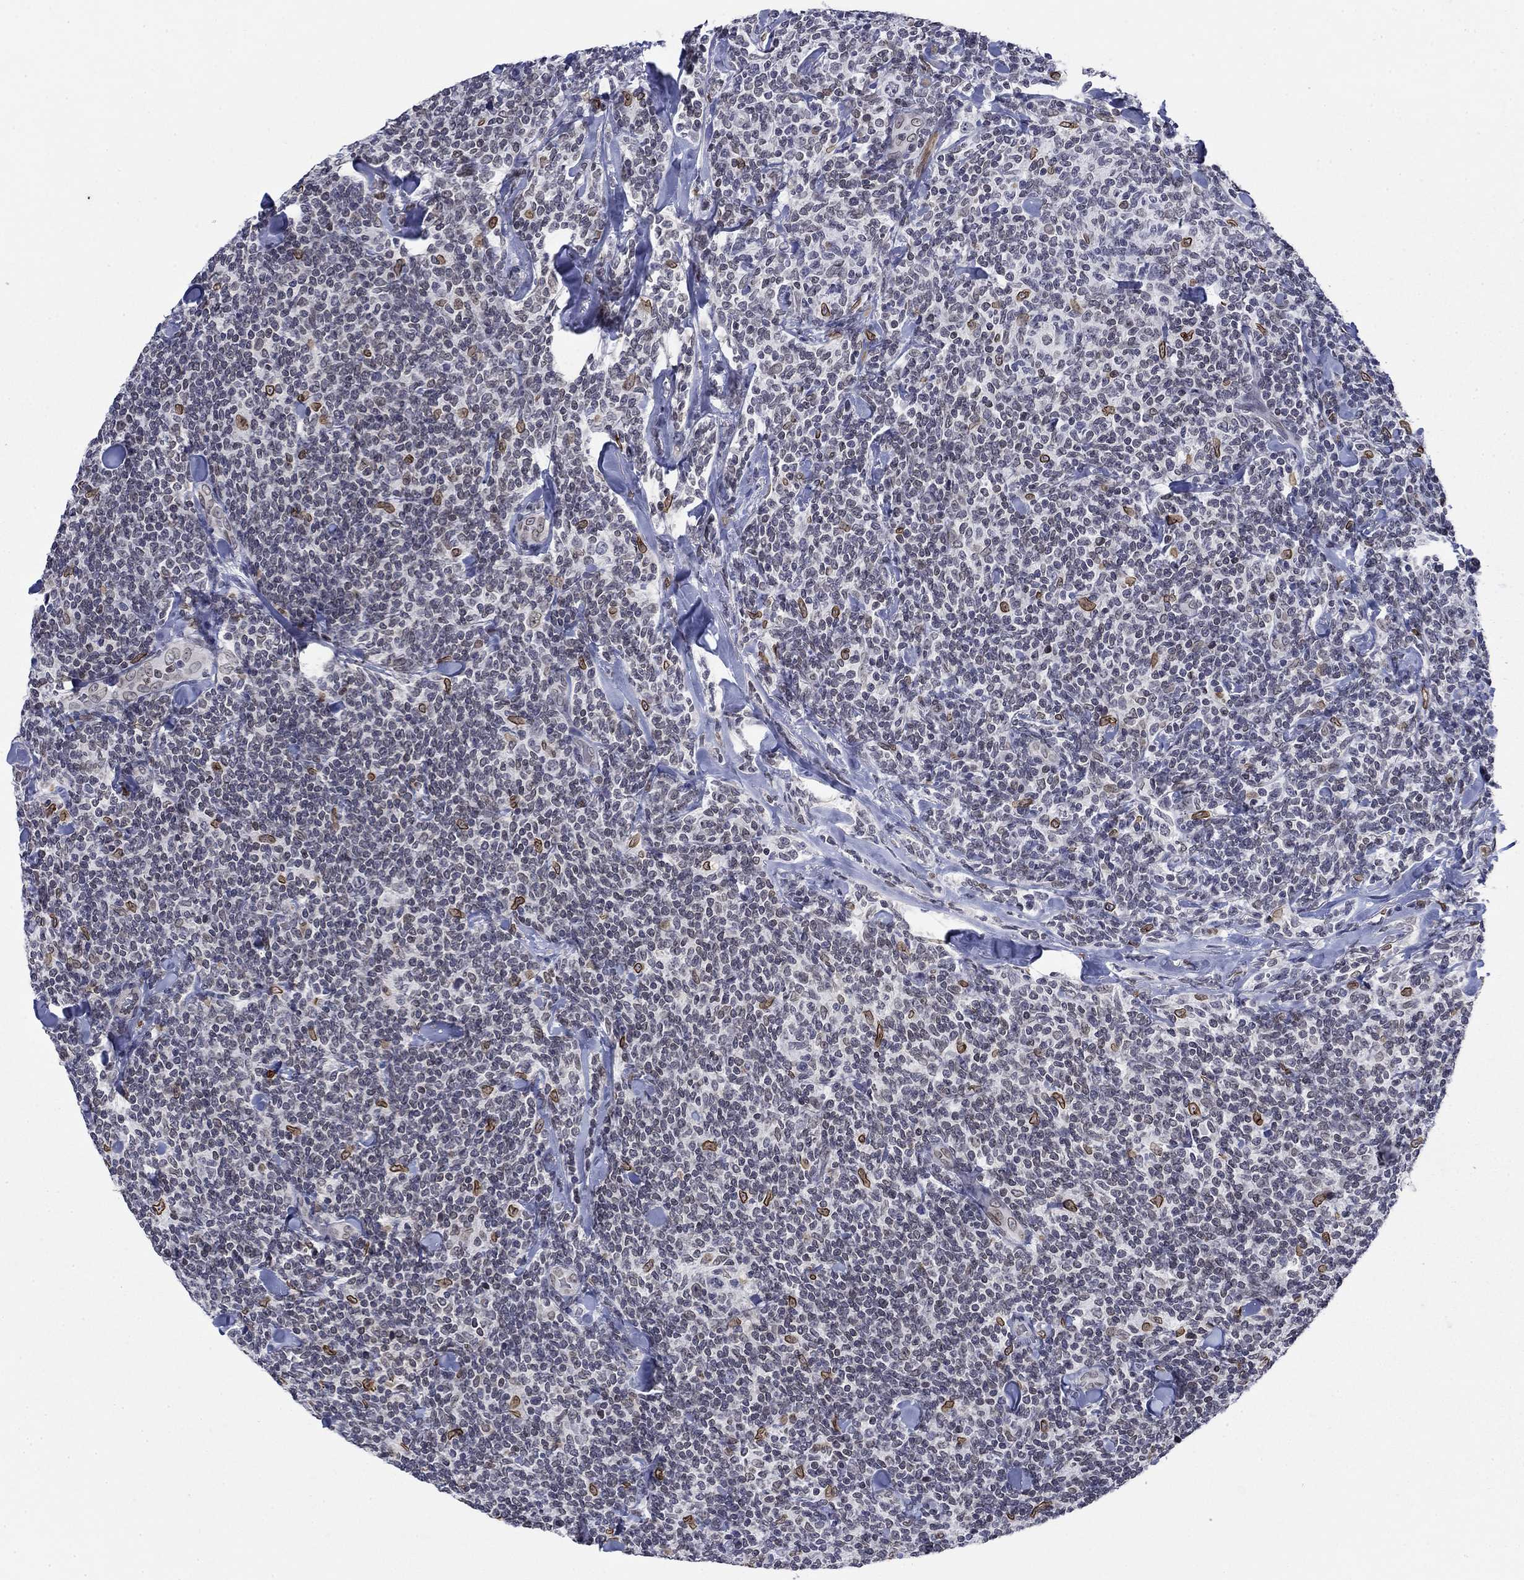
{"staining": {"intensity": "strong", "quantity": "<25%", "location": "cytoplasmic/membranous,nuclear"}, "tissue": "lymphoma", "cell_type": "Tumor cells", "image_type": "cancer", "snomed": [{"axis": "morphology", "description": "Malignant lymphoma, non-Hodgkin's type, Low grade"}, {"axis": "topography", "description": "Lymph node"}], "caption": "An image showing strong cytoplasmic/membranous and nuclear positivity in about <25% of tumor cells in malignant lymphoma, non-Hodgkin's type (low-grade), as visualized by brown immunohistochemical staining.", "gene": "TOR1AIP1", "patient": {"sex": "female", "age": 56}}